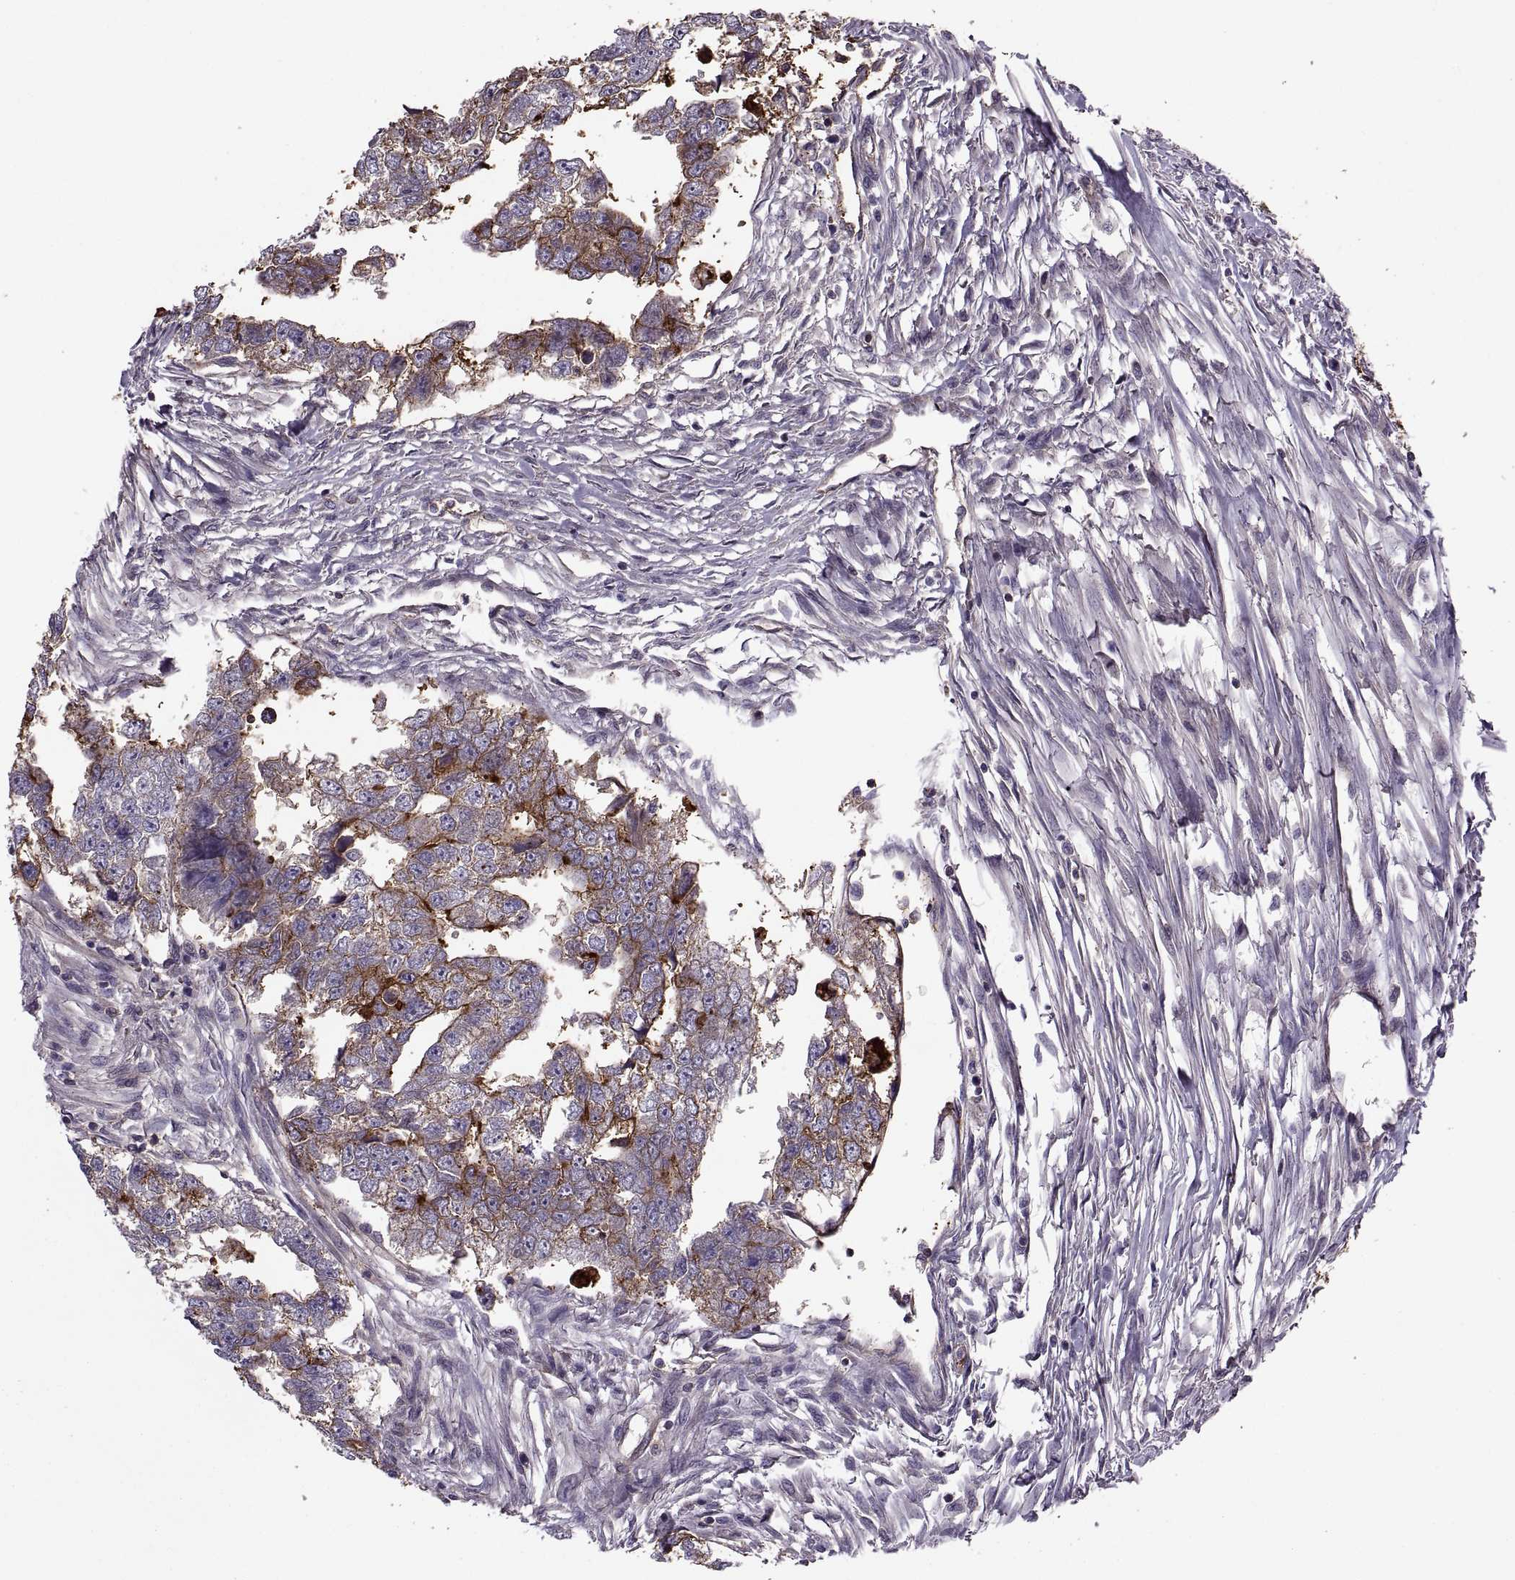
{"staining": {"intensity": "strong", "quantity": ">75%", "location": "cytoplasmic/membranous"}, "tissue": "testis cancer", "cell_type": "Tumor cells", "image_type": "cancer", "snomed": [{"axis": "morphology", "description": "Carcinoma, Embryonal, NOS"}, {"axis": "morphology", "description": "Teratoma, malignant, NOS"}, {"axis": "topography", "description": "Testis"}], "caption": "High-magnification brightfield microscopy of testis malignant teratoma stained with DAB (brown) and counterstained with hematoxylin (blue). tumor cells exhibit strong cytoplasmic/membranous positivity is seen in approximately>75% of cells.", "gene": "SLC2A3", "patient": {"sex": "male", "age": 44}}